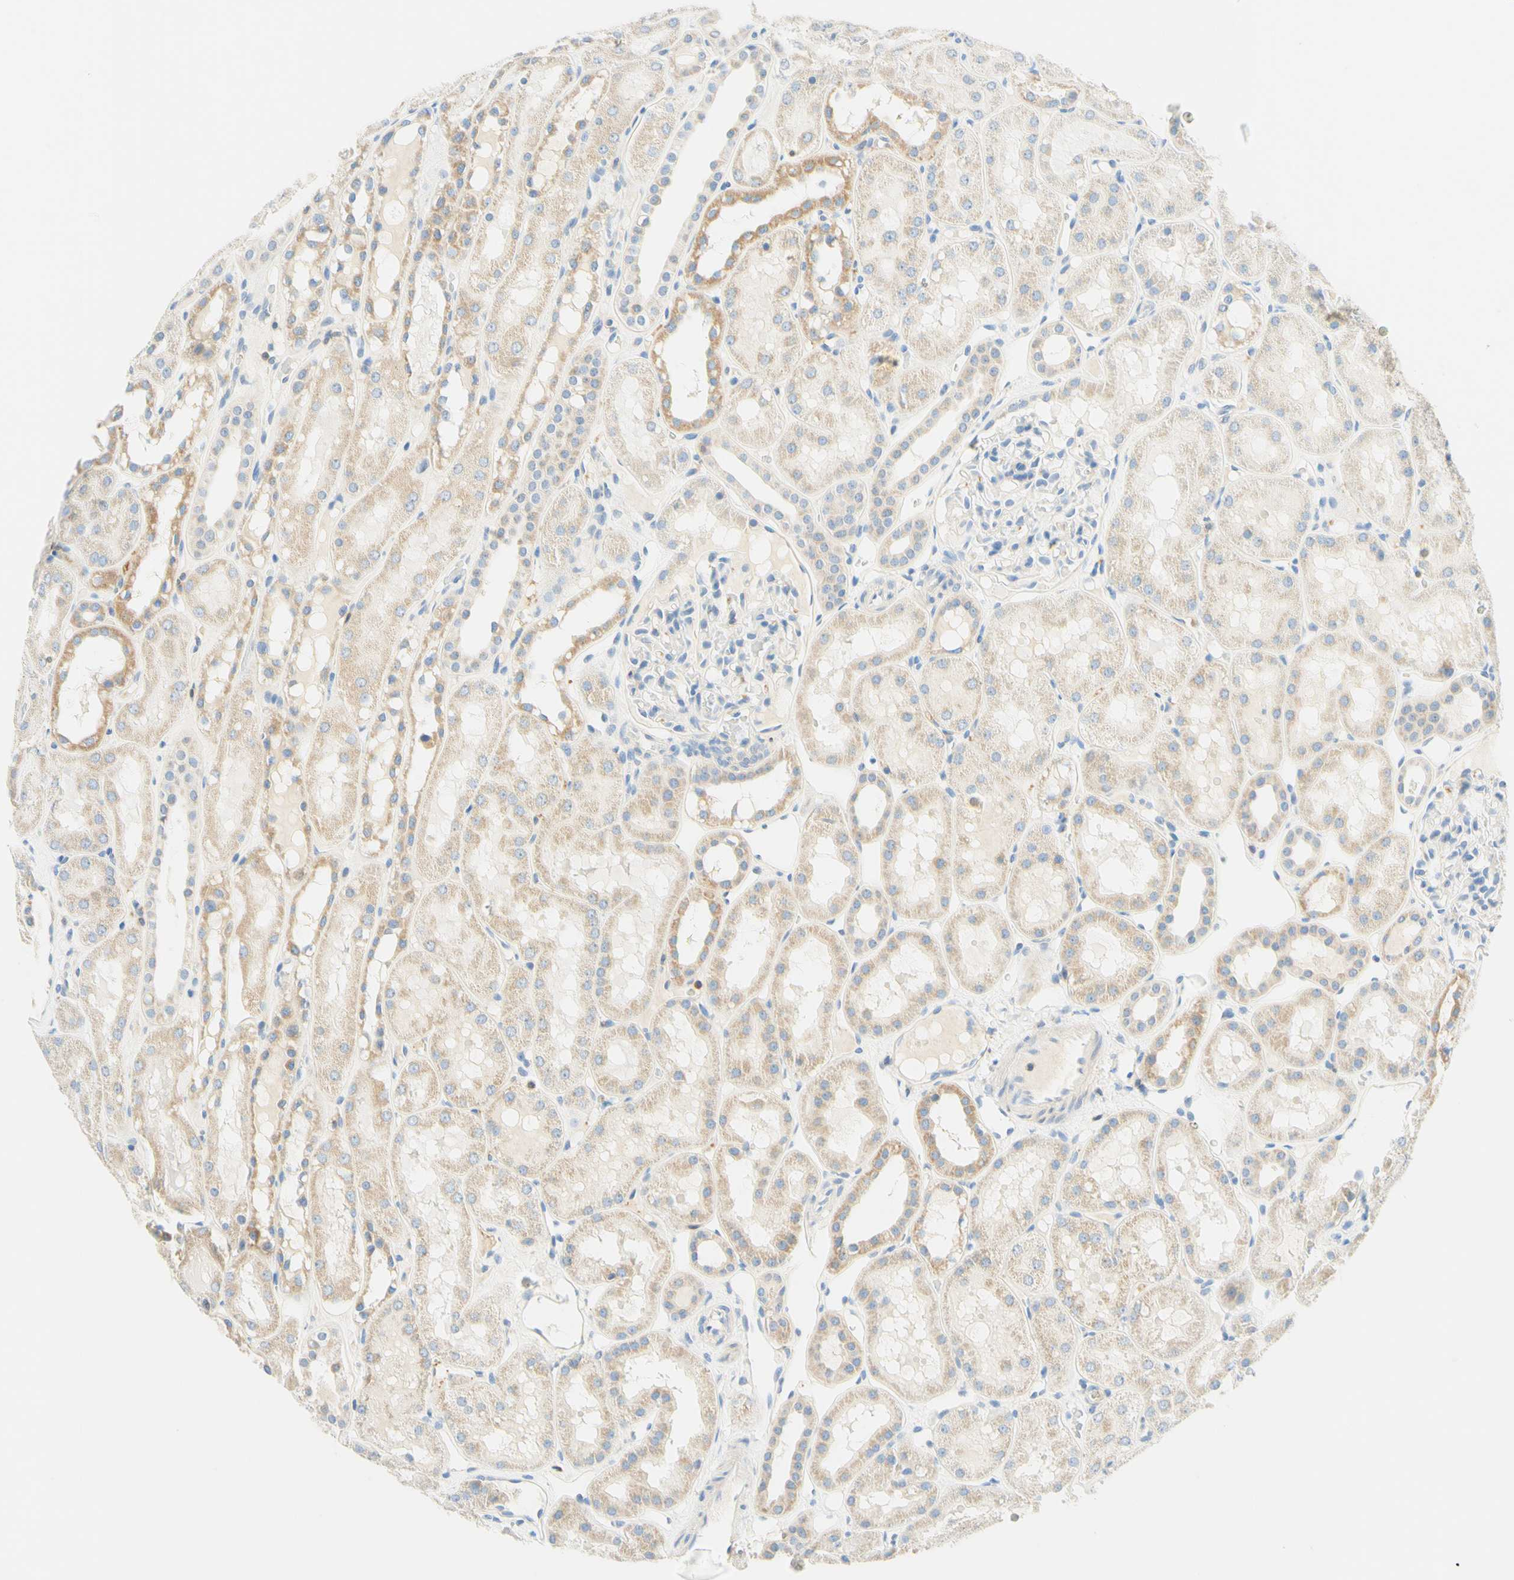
{"staining": {"intensity": "negative", "quantity": "none", "location": "none"}, "tissue": "kidney", "cell_type": "Cells in glomeruli", "image_type": "normal", "snomed": [{"axis": "morphology", "description": "Normal tissue, NOS"}, {"axis": "topography", "description": "Kidney"}, {"axis": "topography", "description": "Urinary bladder"}], "caption": "Immunohistochemistry (IHC) of normal kidney shows no staining in cells in glomeruli.", "gene": "LAT", "patient": {"sex": "male", "age": 16}}